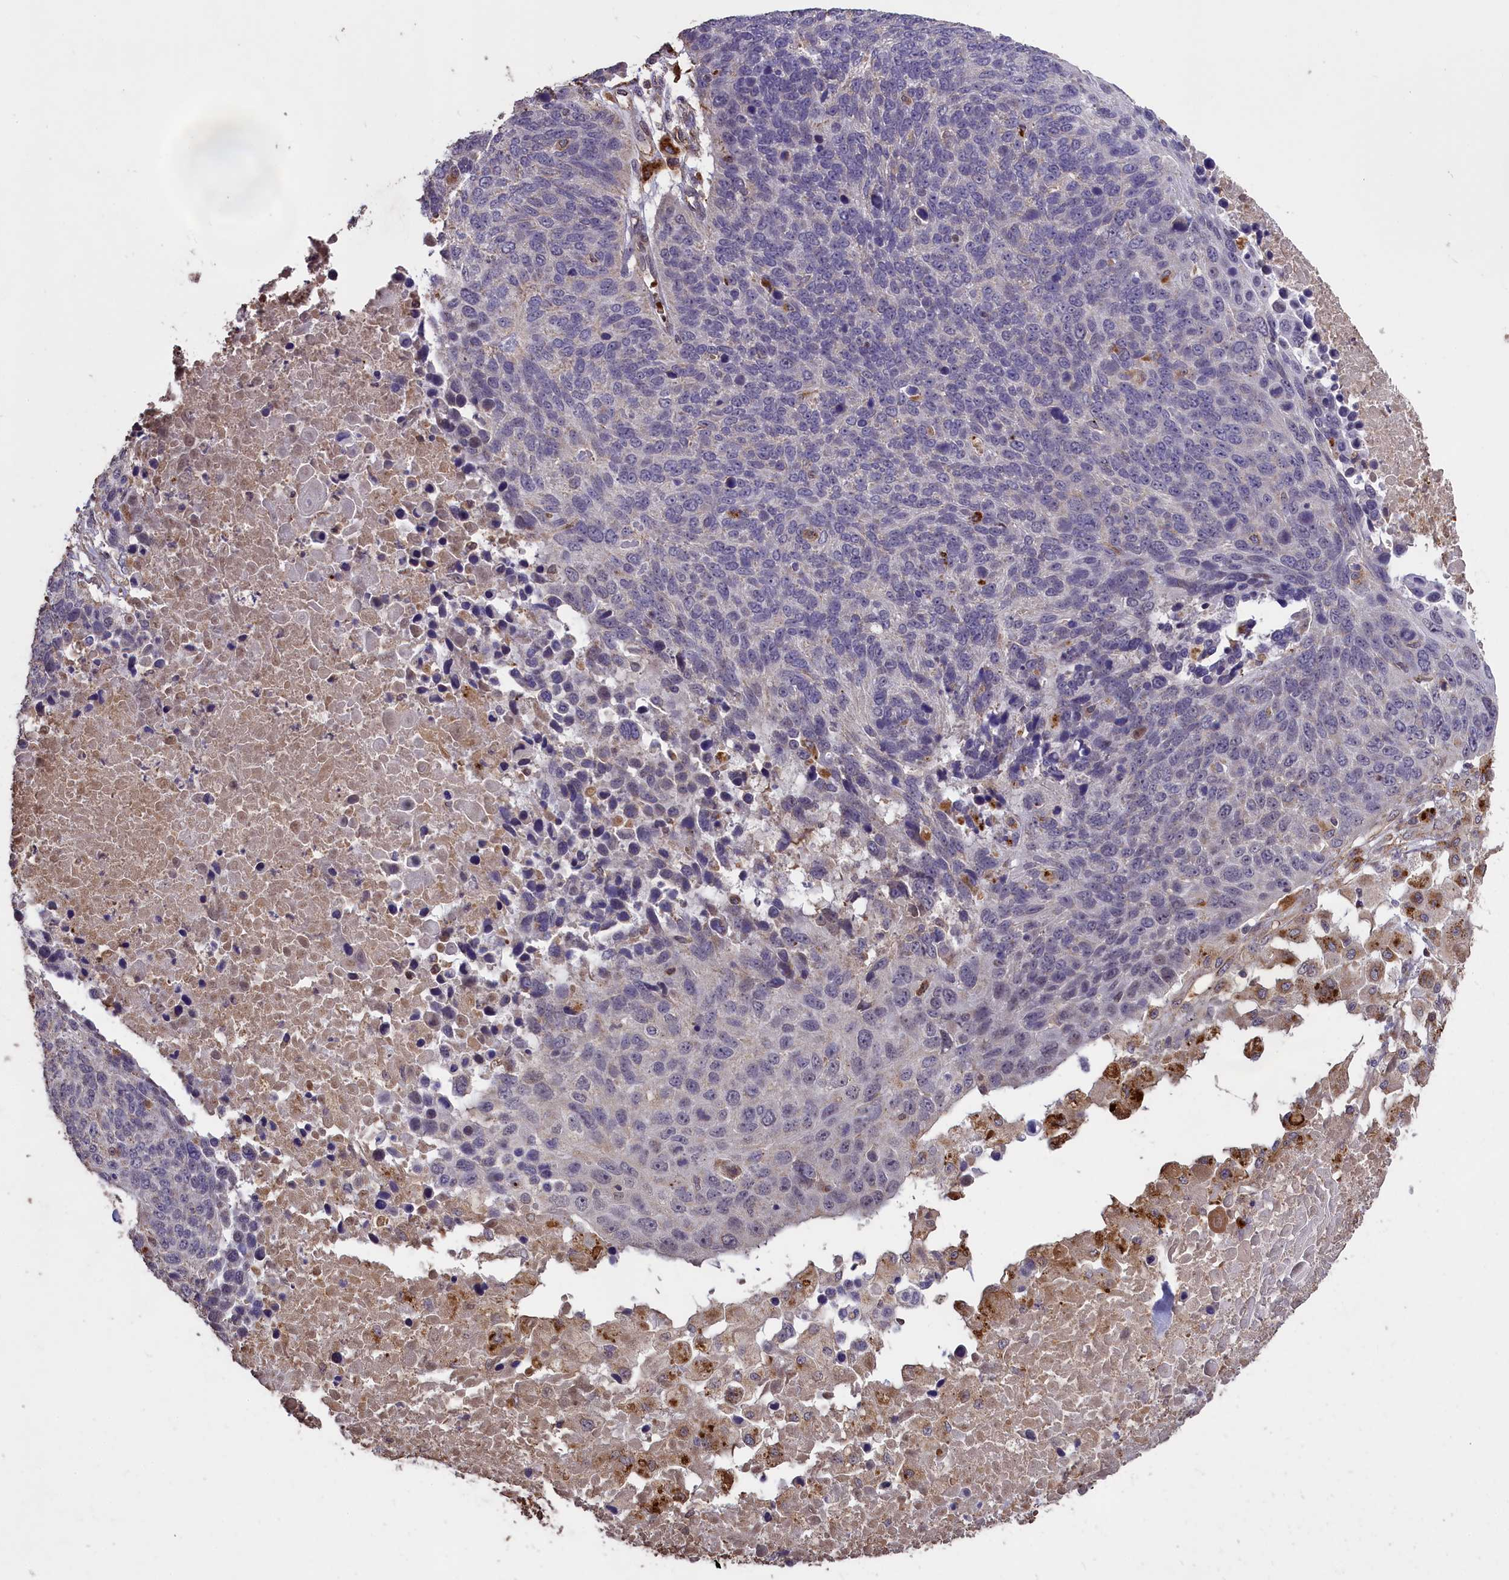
{"staining": {"intensity": "negative", "quantity": "none", "location": "none"}, "tissue": "lung cancer", "cell_type": "Tumor cells", "image_type": "cancer", "snomed": [{"axis": "morphology", "description": "Normal tissue, NOS"}, {"axis": "morphology", "description": "Squamous cell carcinoma, NOS"}, {"axis": "topography", "description": "Lymph node"}, {"axis": "topography", "description": "Lung"}], "caption": "Immunohistochemistry micrograph of human lung squamous cell carcinoma stained for a protein (brown), which displays no staining in tumor cells.", "gene": "CLRN2", "patient": {"sex": "male", "age": 66}}